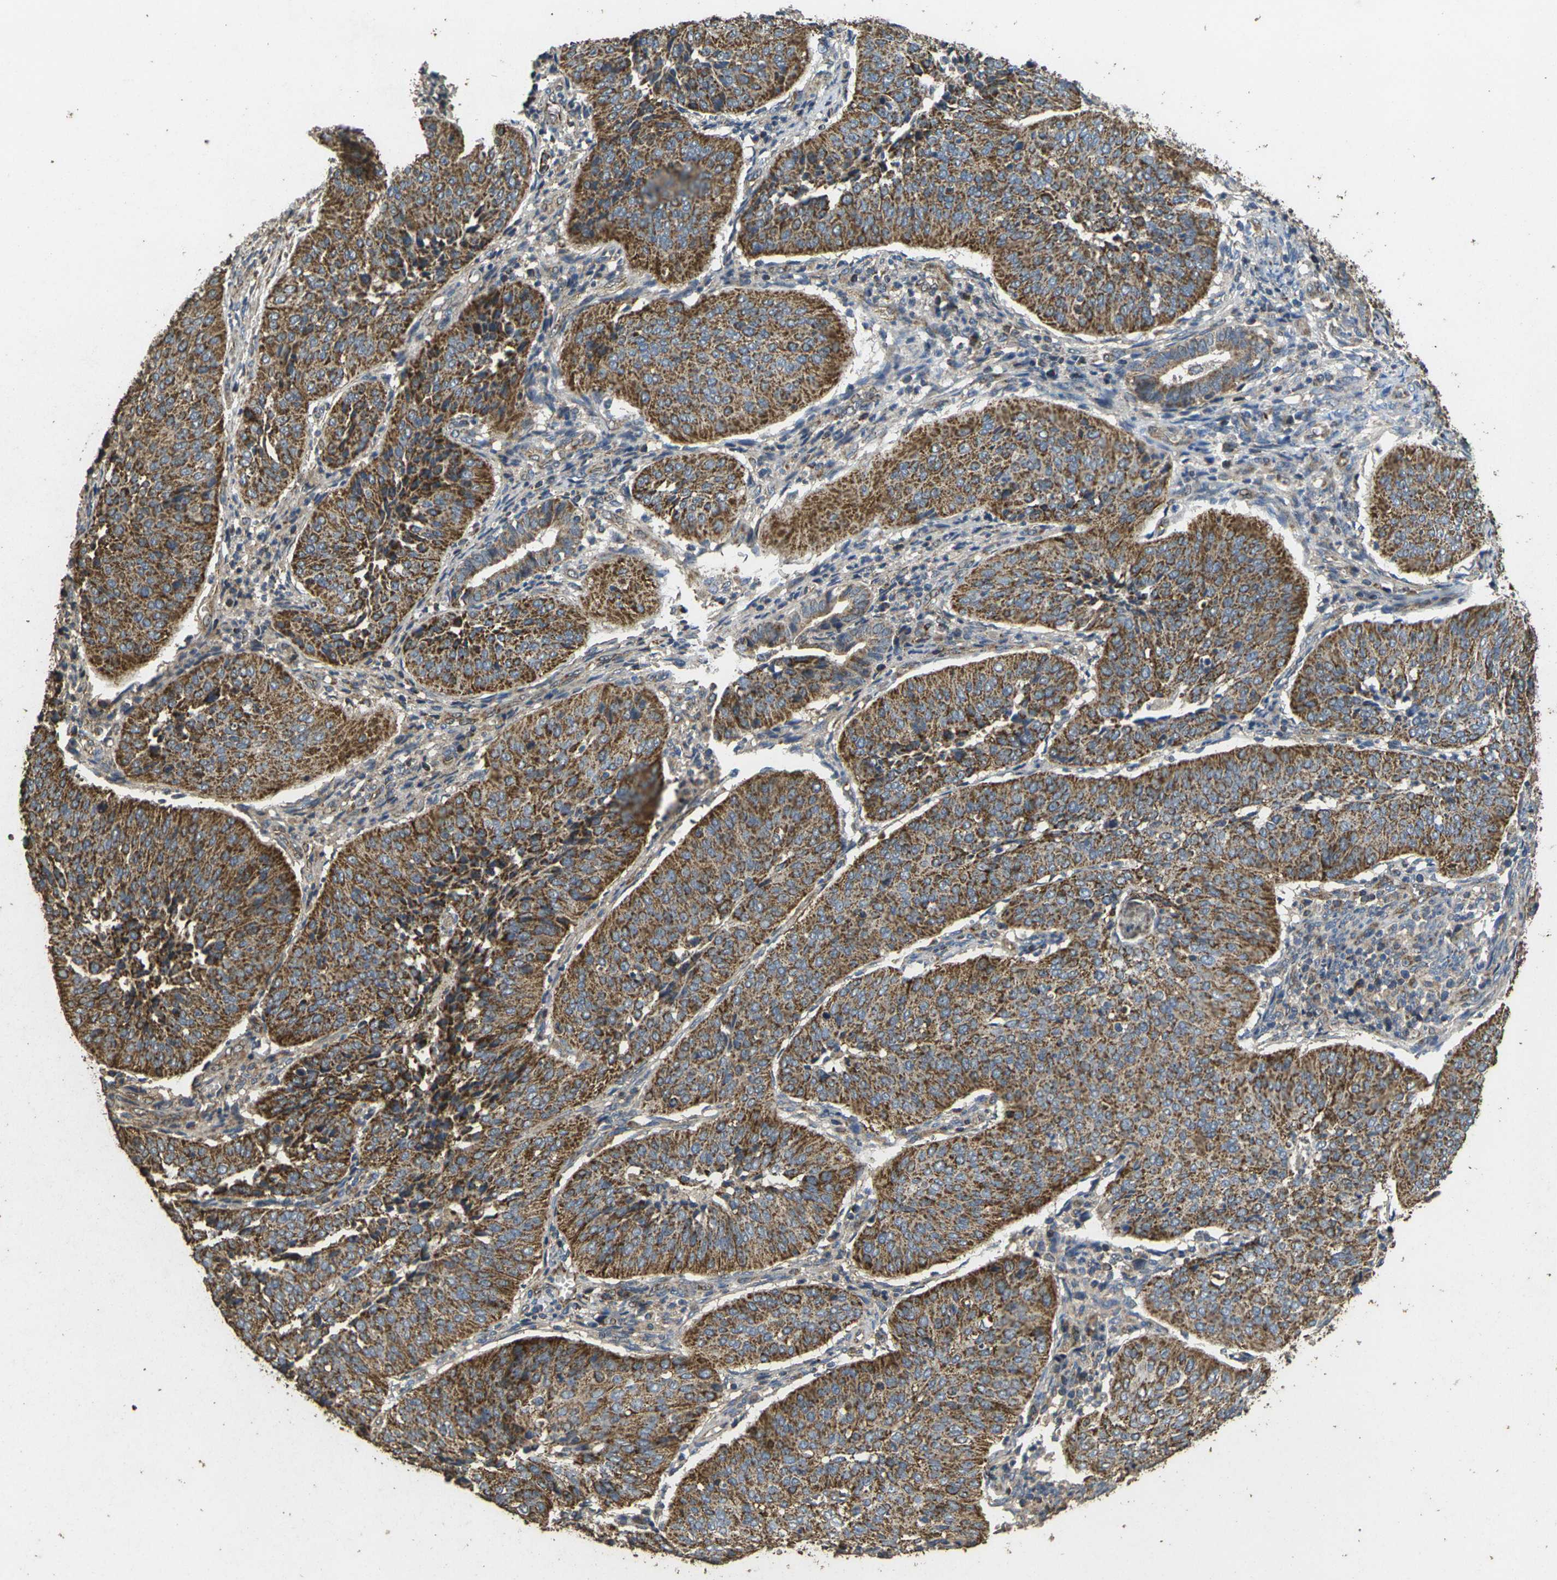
{"staining": {"intensity": "moderate", "quantity": ">75%", "location": "cytoplasmic/membranous"}, "tissue": "cervical cancer", "cell_type": "Tumor cells", "image_type": "cancer", "snomed": [{"axis": "morphology", "description": "Normal tissue, NOS"}, {"axis": "morphology", "description": "Squamous cell carcinoma, NOS"}, {"axis": "topography", "description": "Cervix"}], "caption": "Protein analysis of squamous cell carcinoma (cervical) tissue reveals moderate cytoplasmic/membranous staining in approximately >75% of tumor cells.", "gene": "MAPK11", "patient": {"sex": "female", "age": 39}}